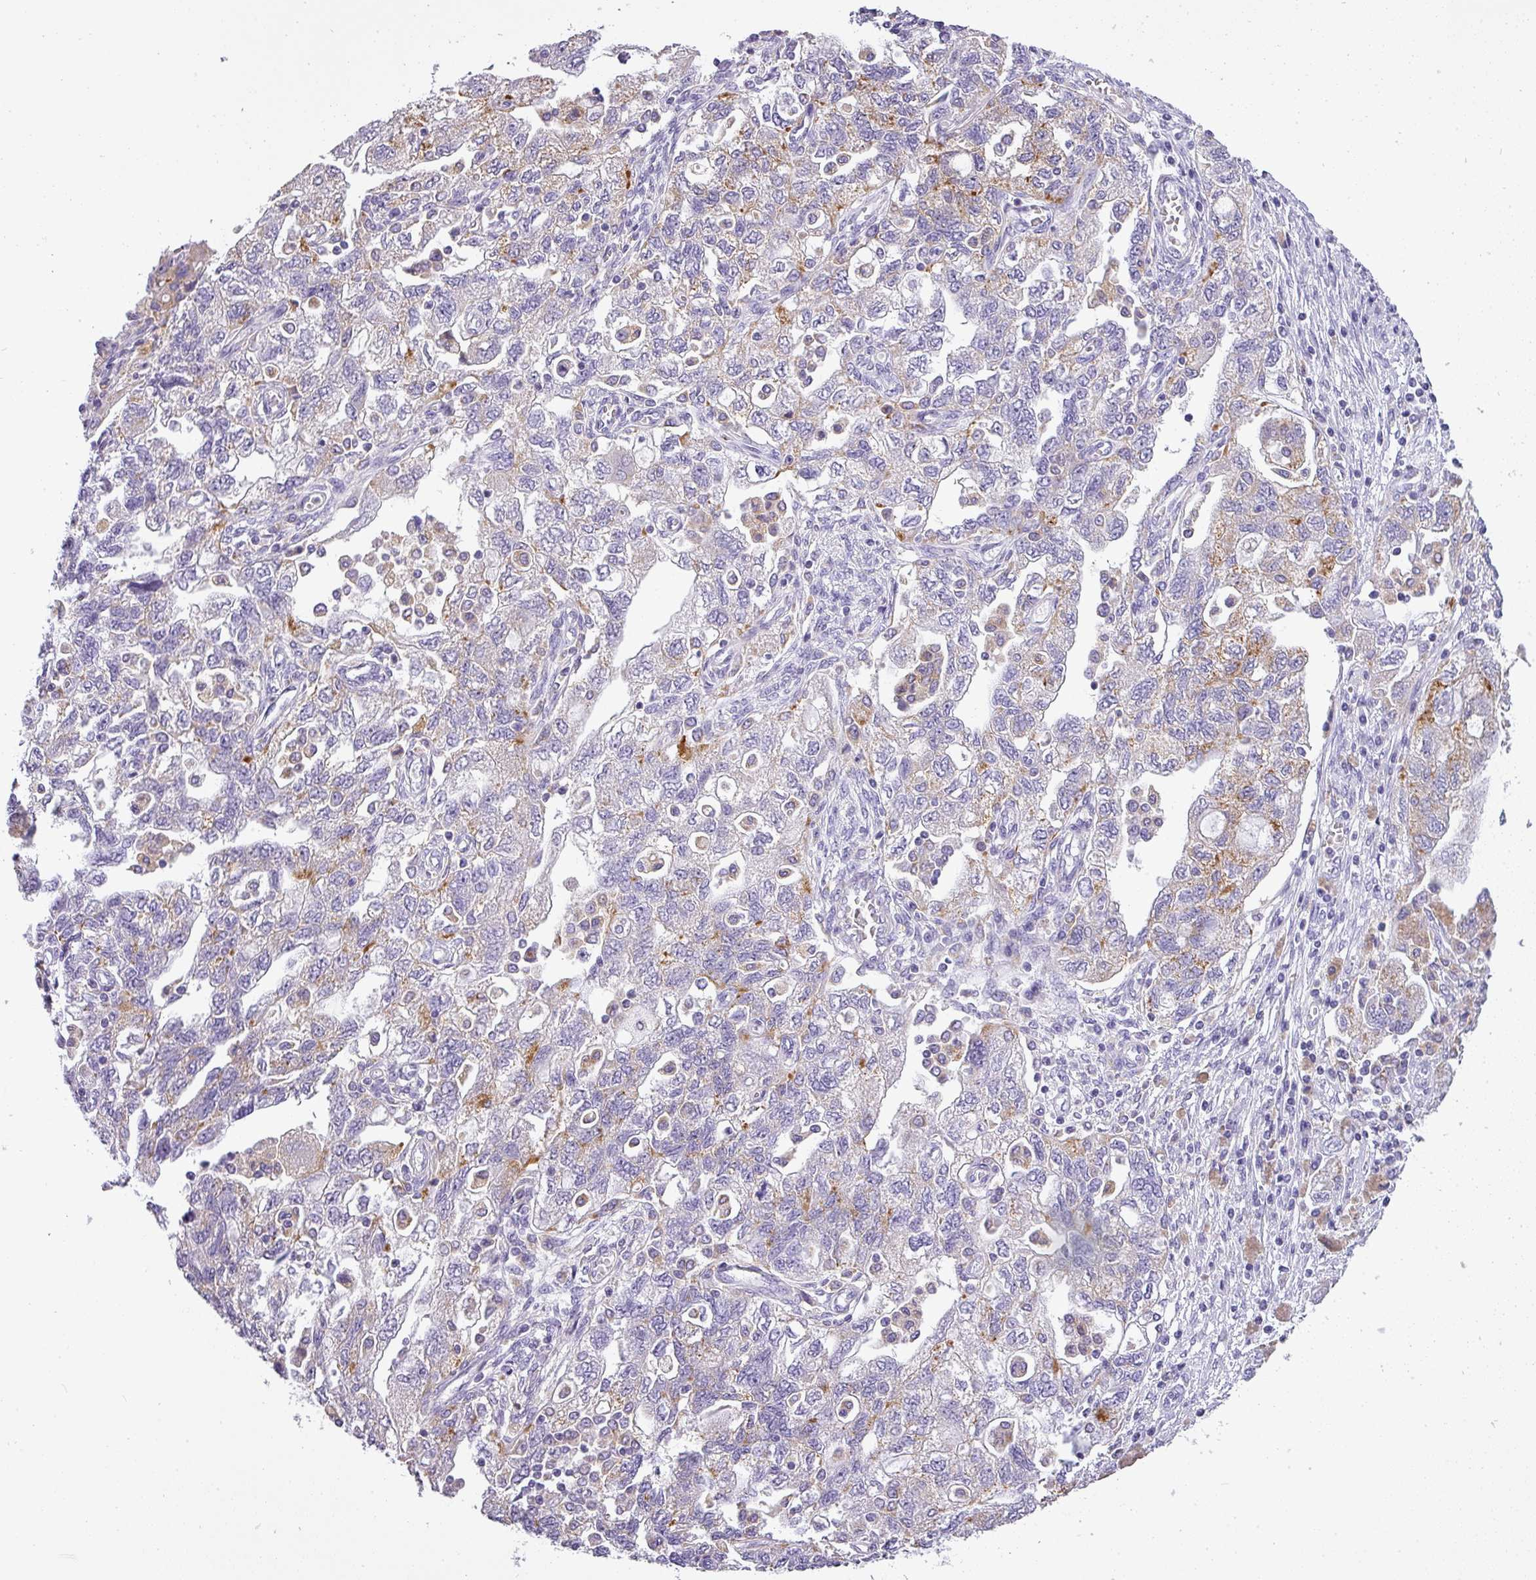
{"staining": {"intensity": "weak", "quantity": "<25%", "location": "cytoplasmic/membranous"}, "tissue": "ovarian cancer", "cell_type": "Tumor cells", "image_type": "cancer", "snomed": [{"axis": "morphology", "description": "Carcinoma, NOS"}, {"axis": "morphology", "description": "Cystadenocarcinoma, serous, NOS"}, {"axis": "topography", "description": "Ovary"}], "caption": "An image of ovarian cancer stained for a protein displays no brown staining in tumor cells. (DAB IHC with hematoxylin counter stain).", "gene": "ATP6V1D", "patient": {"sex": "female", "age": 69}}